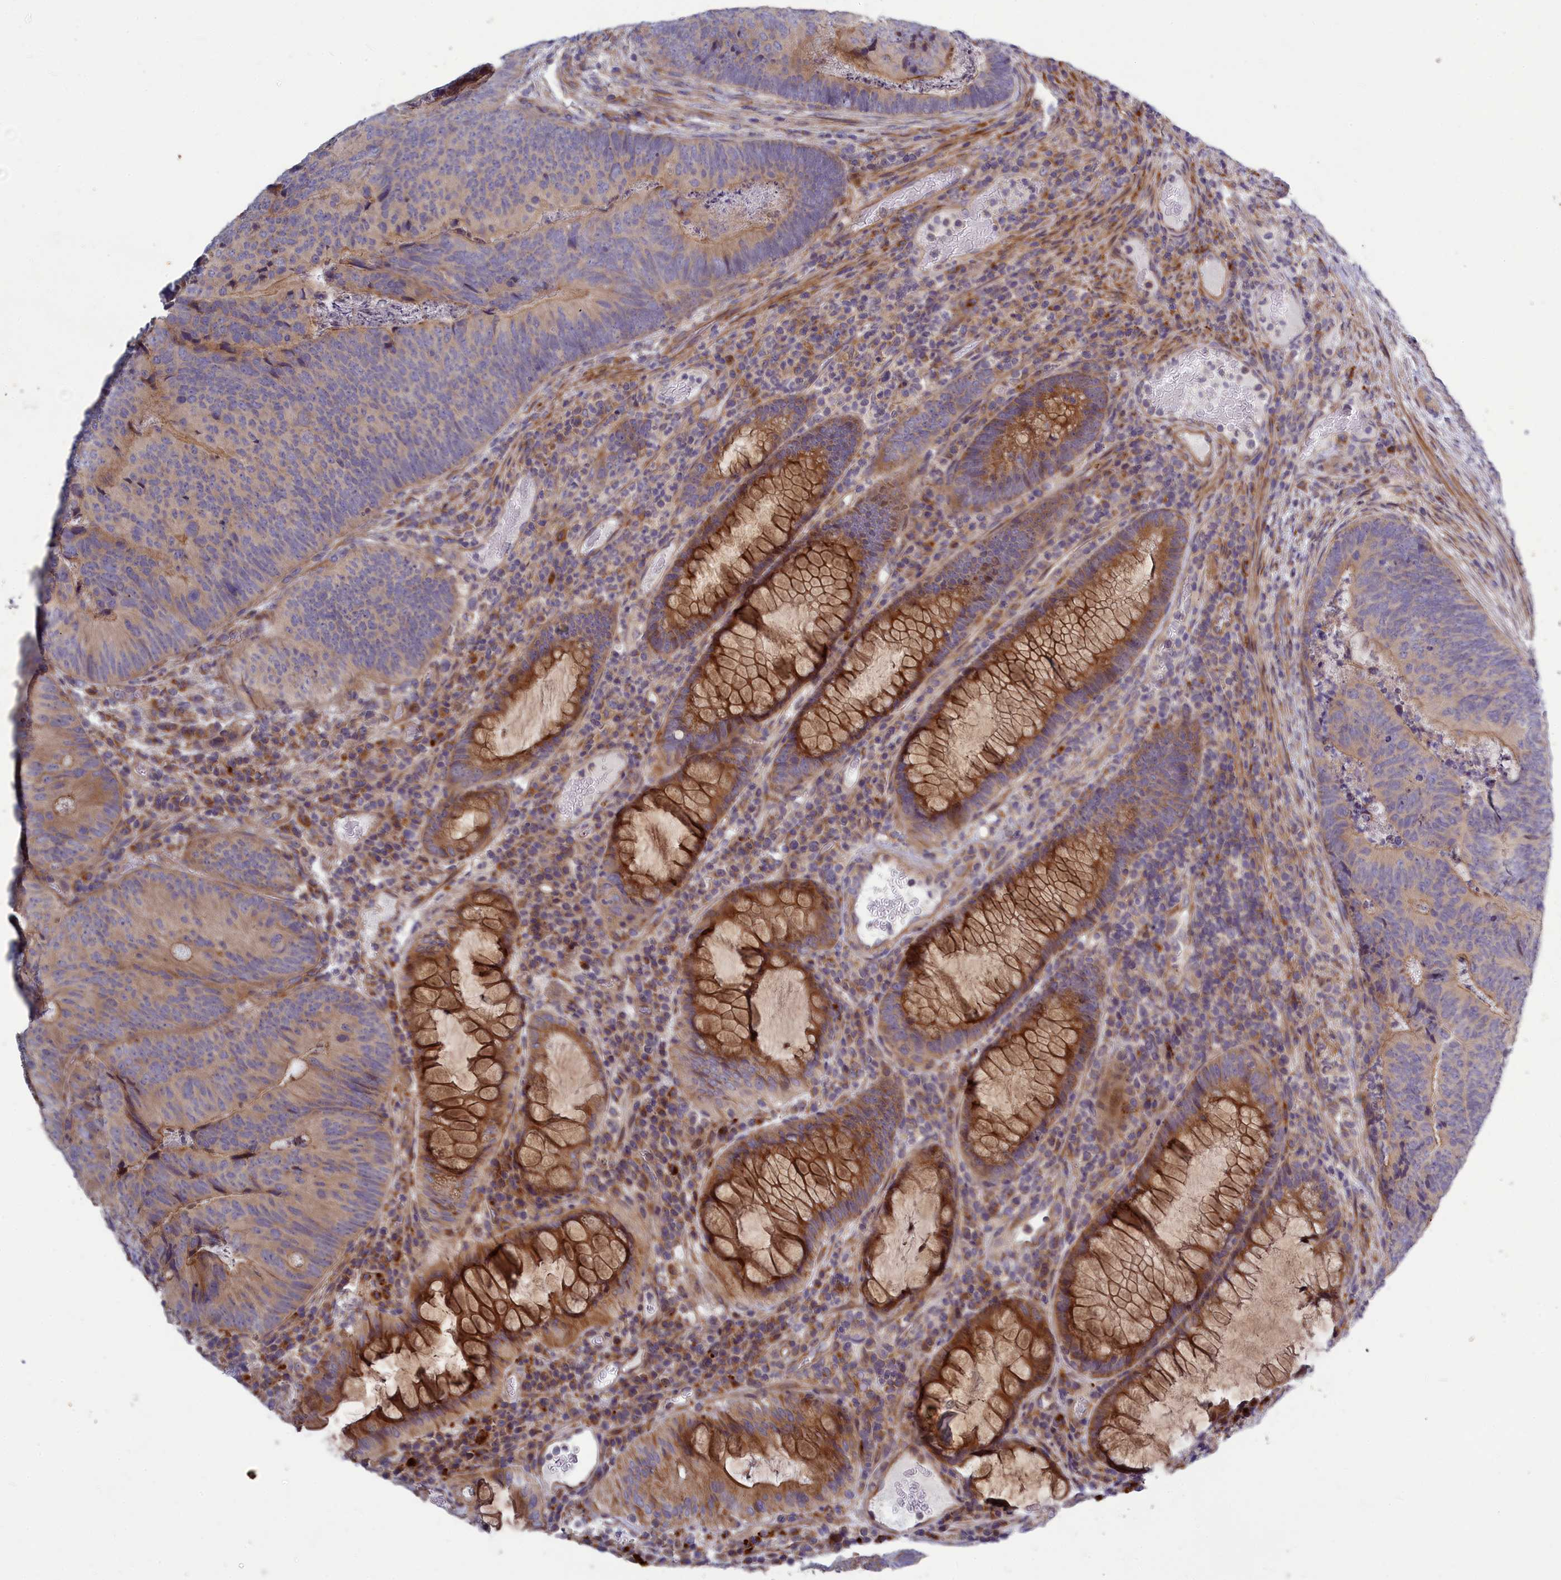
{"staining": {"intensity": "negative", "quantity": "none", "location": "none"}, "tissue": "colorectal cancer", "cell_type": "Tumor cells", "image_type": "cancer", "snomed": [{"axis": "morphology", "description": "Adenocarcinoma, NOS"}, {"axis": "topography", "description": "Colon"}], "caption": "The immunohistochemistry (IHC) image has no significant expression in tumor cells of colorectal cancer (adenocarcinoma) tissue.", "gene": "BLTP2", "patient": {"sex": "female", "age": 67}}